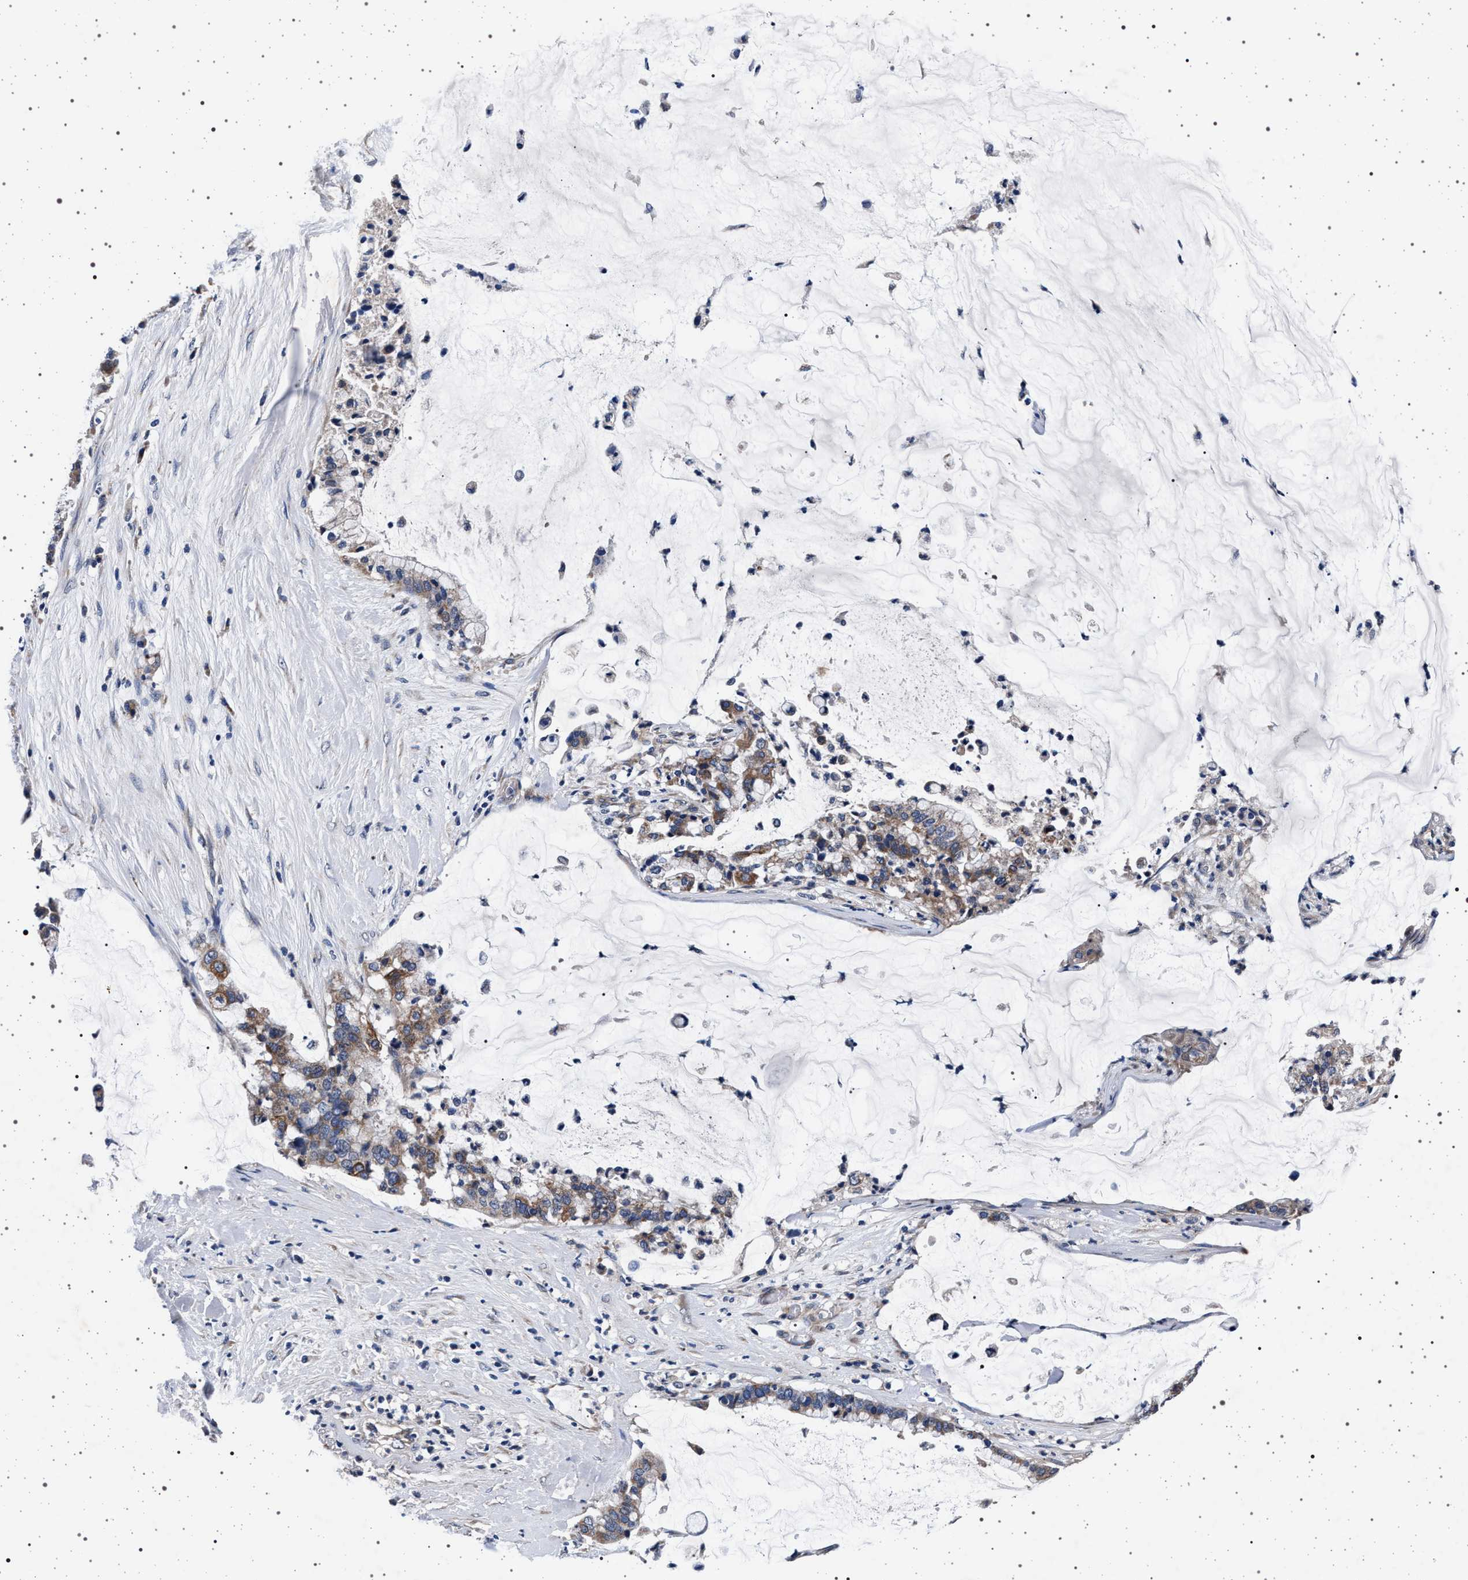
{"staining": {"intensity": "moderate", "quantity": "25%-75%", "location": "cytoplasmic/membranous"}, "tissue": "pancreatic cancer", "cell_type": "Tumor cells", "image_type": "cancer", "snomed": [{"axis": "morphology", "description": "Adenocarcinoma, NOS"}, {"axis": "topography", "description": "Pancreas"}], "caption": "Pancreatic cancer (adenocarcinoma) was stained to show a protein in brown. There is medium levels of moderate cytoplasmic/membranous expression in approximately 25%-75% of tumor cells.", "gene": "MAP3K2", "patient": {"sex": "male", "age": 41}}